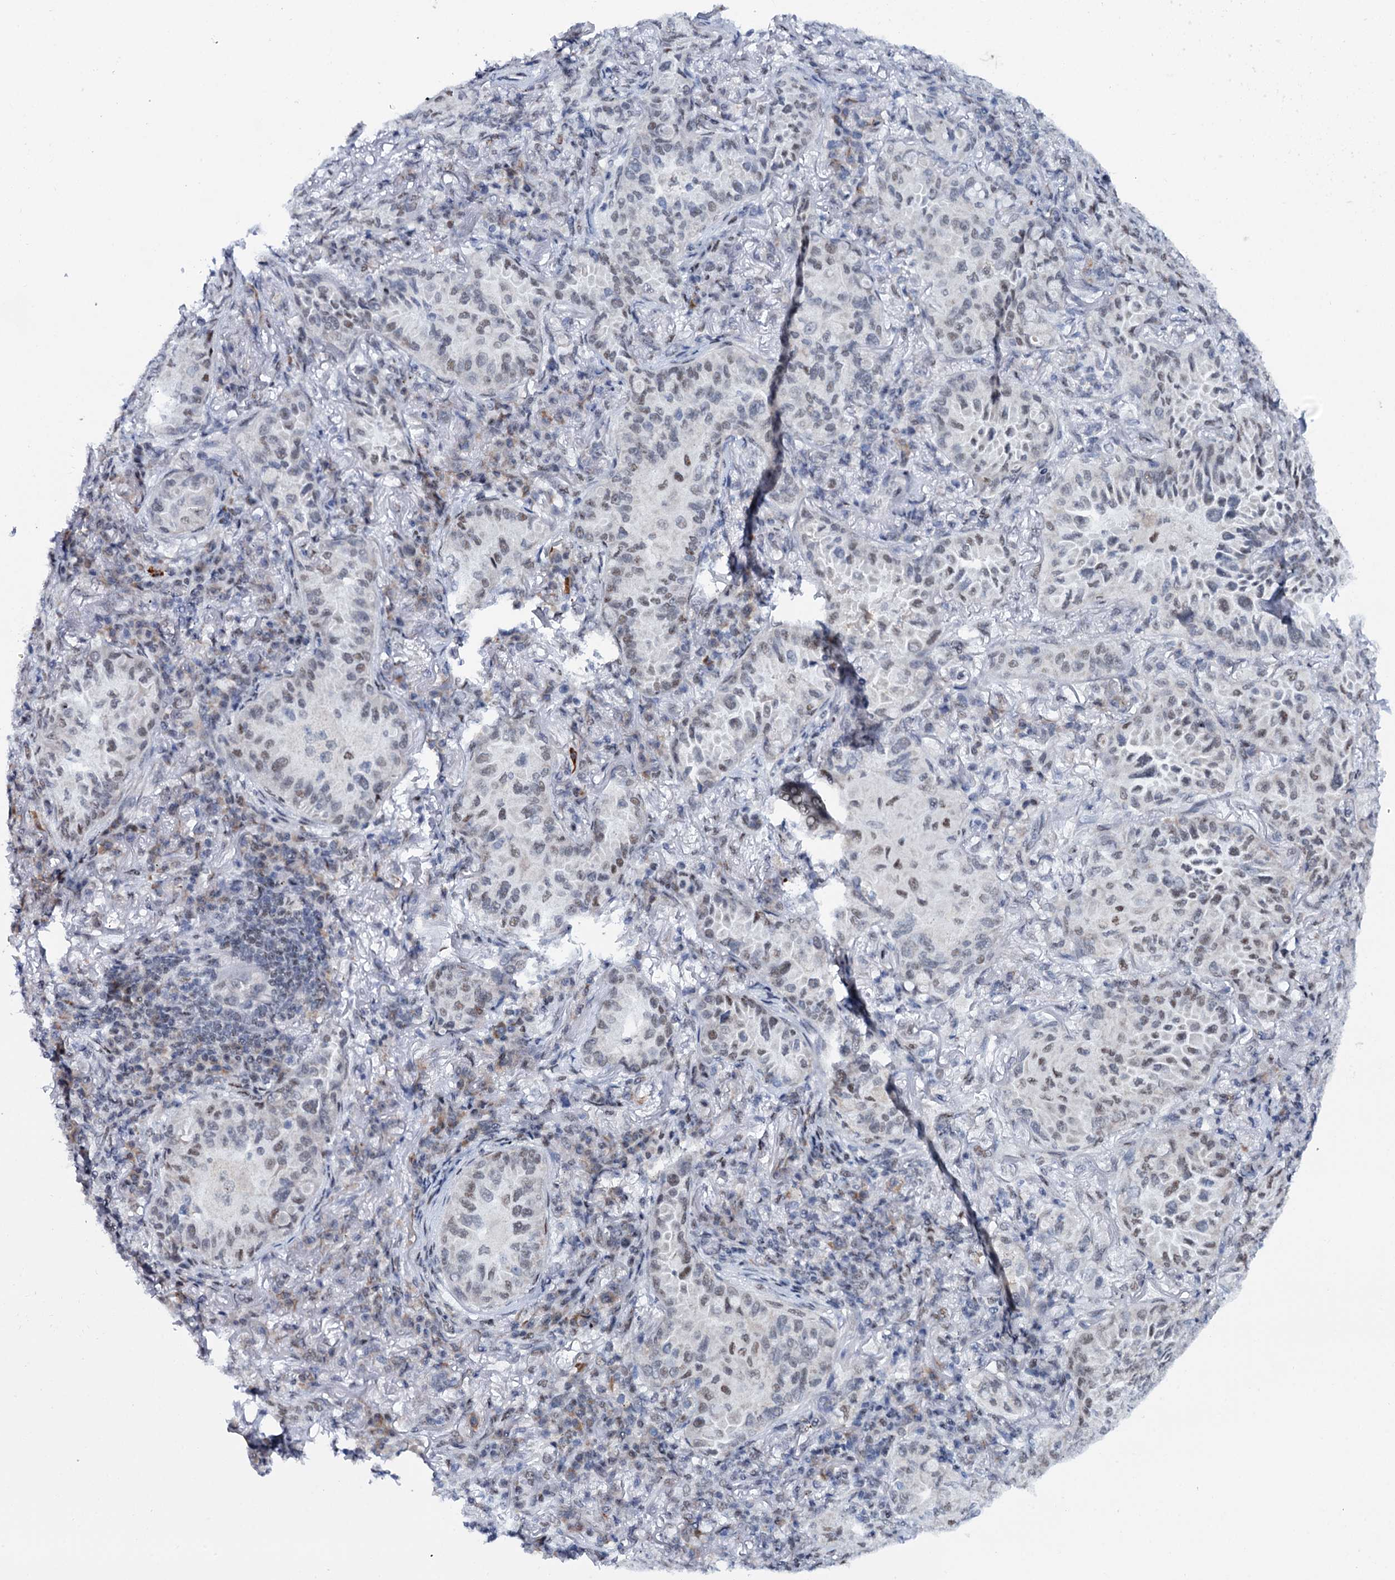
{"staining": {"intensity": "weak", "quantity": "25%-75%", "location": "nuclear"}, "tissue": "lung cancer", "cell_type": "Tumor cells", "image_type": "cancer", "snomed": [{"axis": "morphology", "description": "Adenocarcinoma, NOS"}, {"axis": "topography", "description": "Lung"}], "caption": "A histopathology image showing weak nuclear staining in about 25%-75% of tumor cells in lung cancer, as visualized by brown immunohistochemical staining.", "gene": "SREK1", "patient": {"sex": "female", "age": 69}}